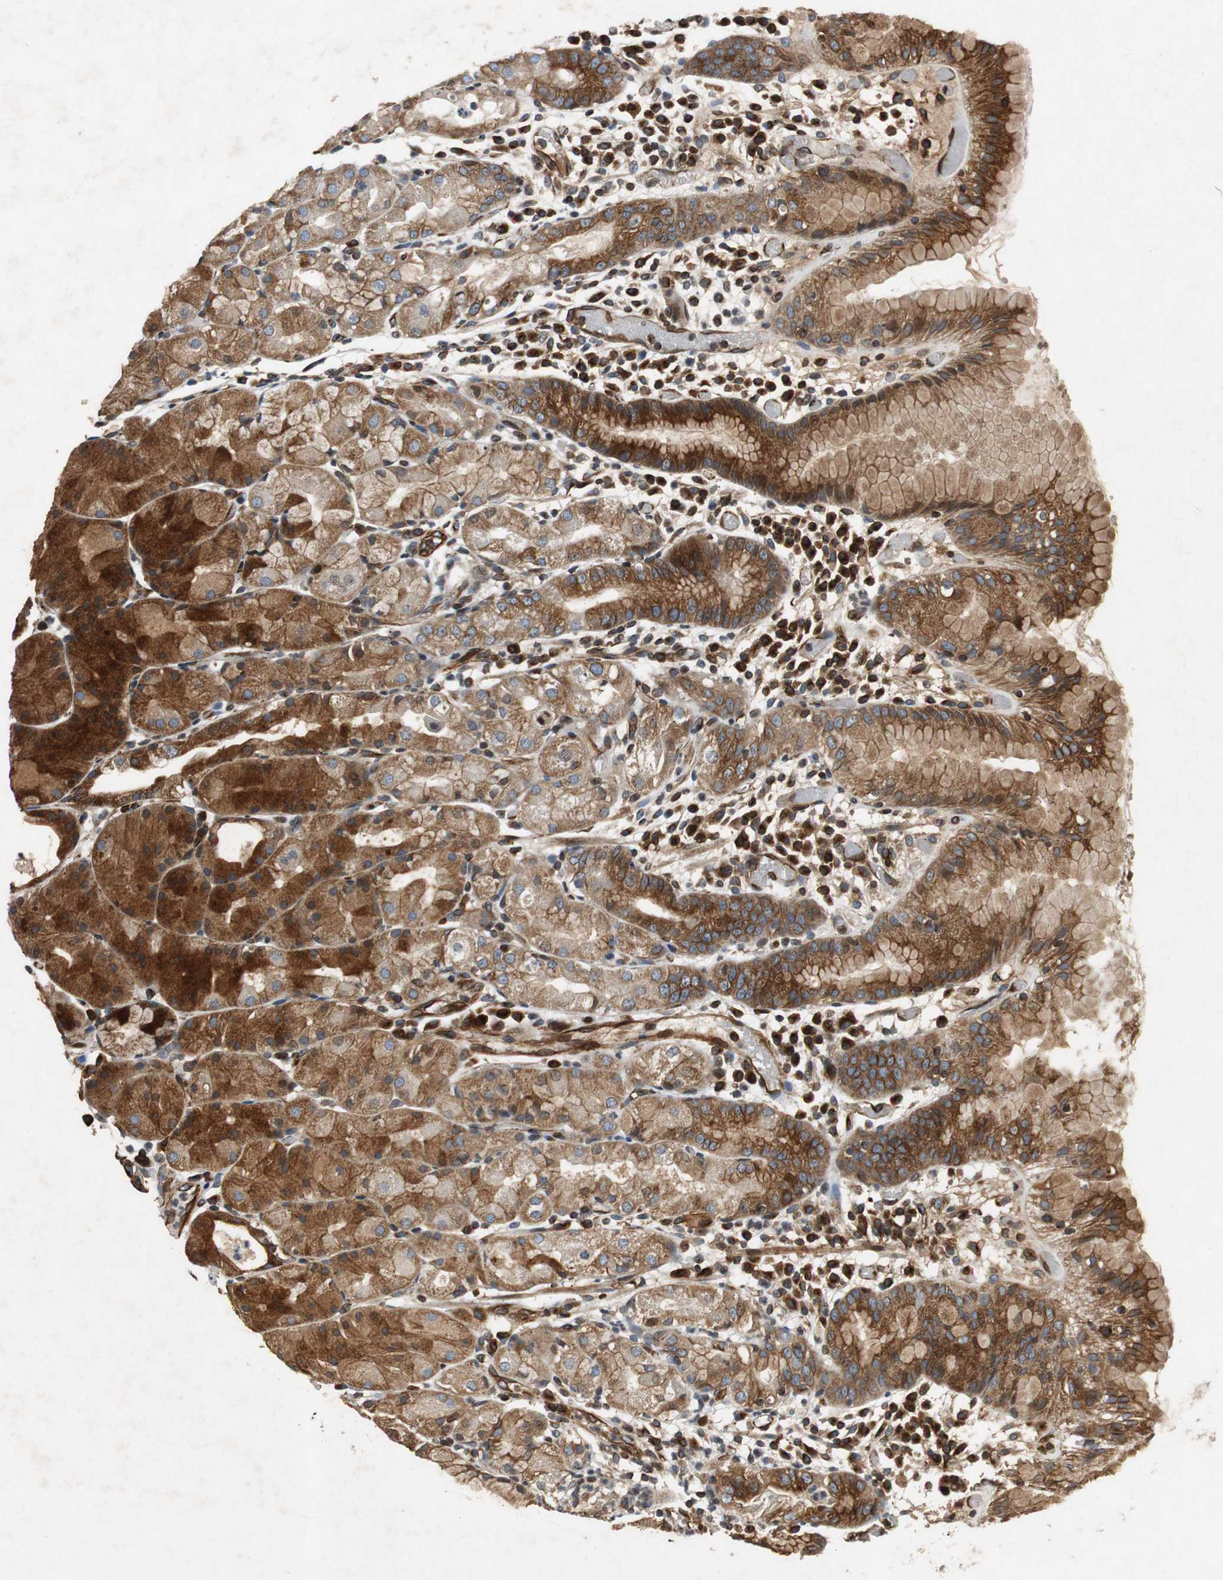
{"staining": {"intensity": "strong", "quantity": "25%-75%", "location": "cytoplasmic/membranous"}, "tissue": "stomach", "cell_type": "Glandular cells", "image_type": "normal", "snomed": [{"axis": "morphology", "description": "Normal tissue, NOS"}, {"axis": "topography", "description": "Stomach"}, {"axis": "topography", "description": "Stomach, lower"}], "caption": "A photomicrograph of stomach stained for a protein shows strong cytoplasmic/membranous brown staining in glandular cells.", "gene": "TUBA4A", "patient": {"sex": "female", "age": 75}}